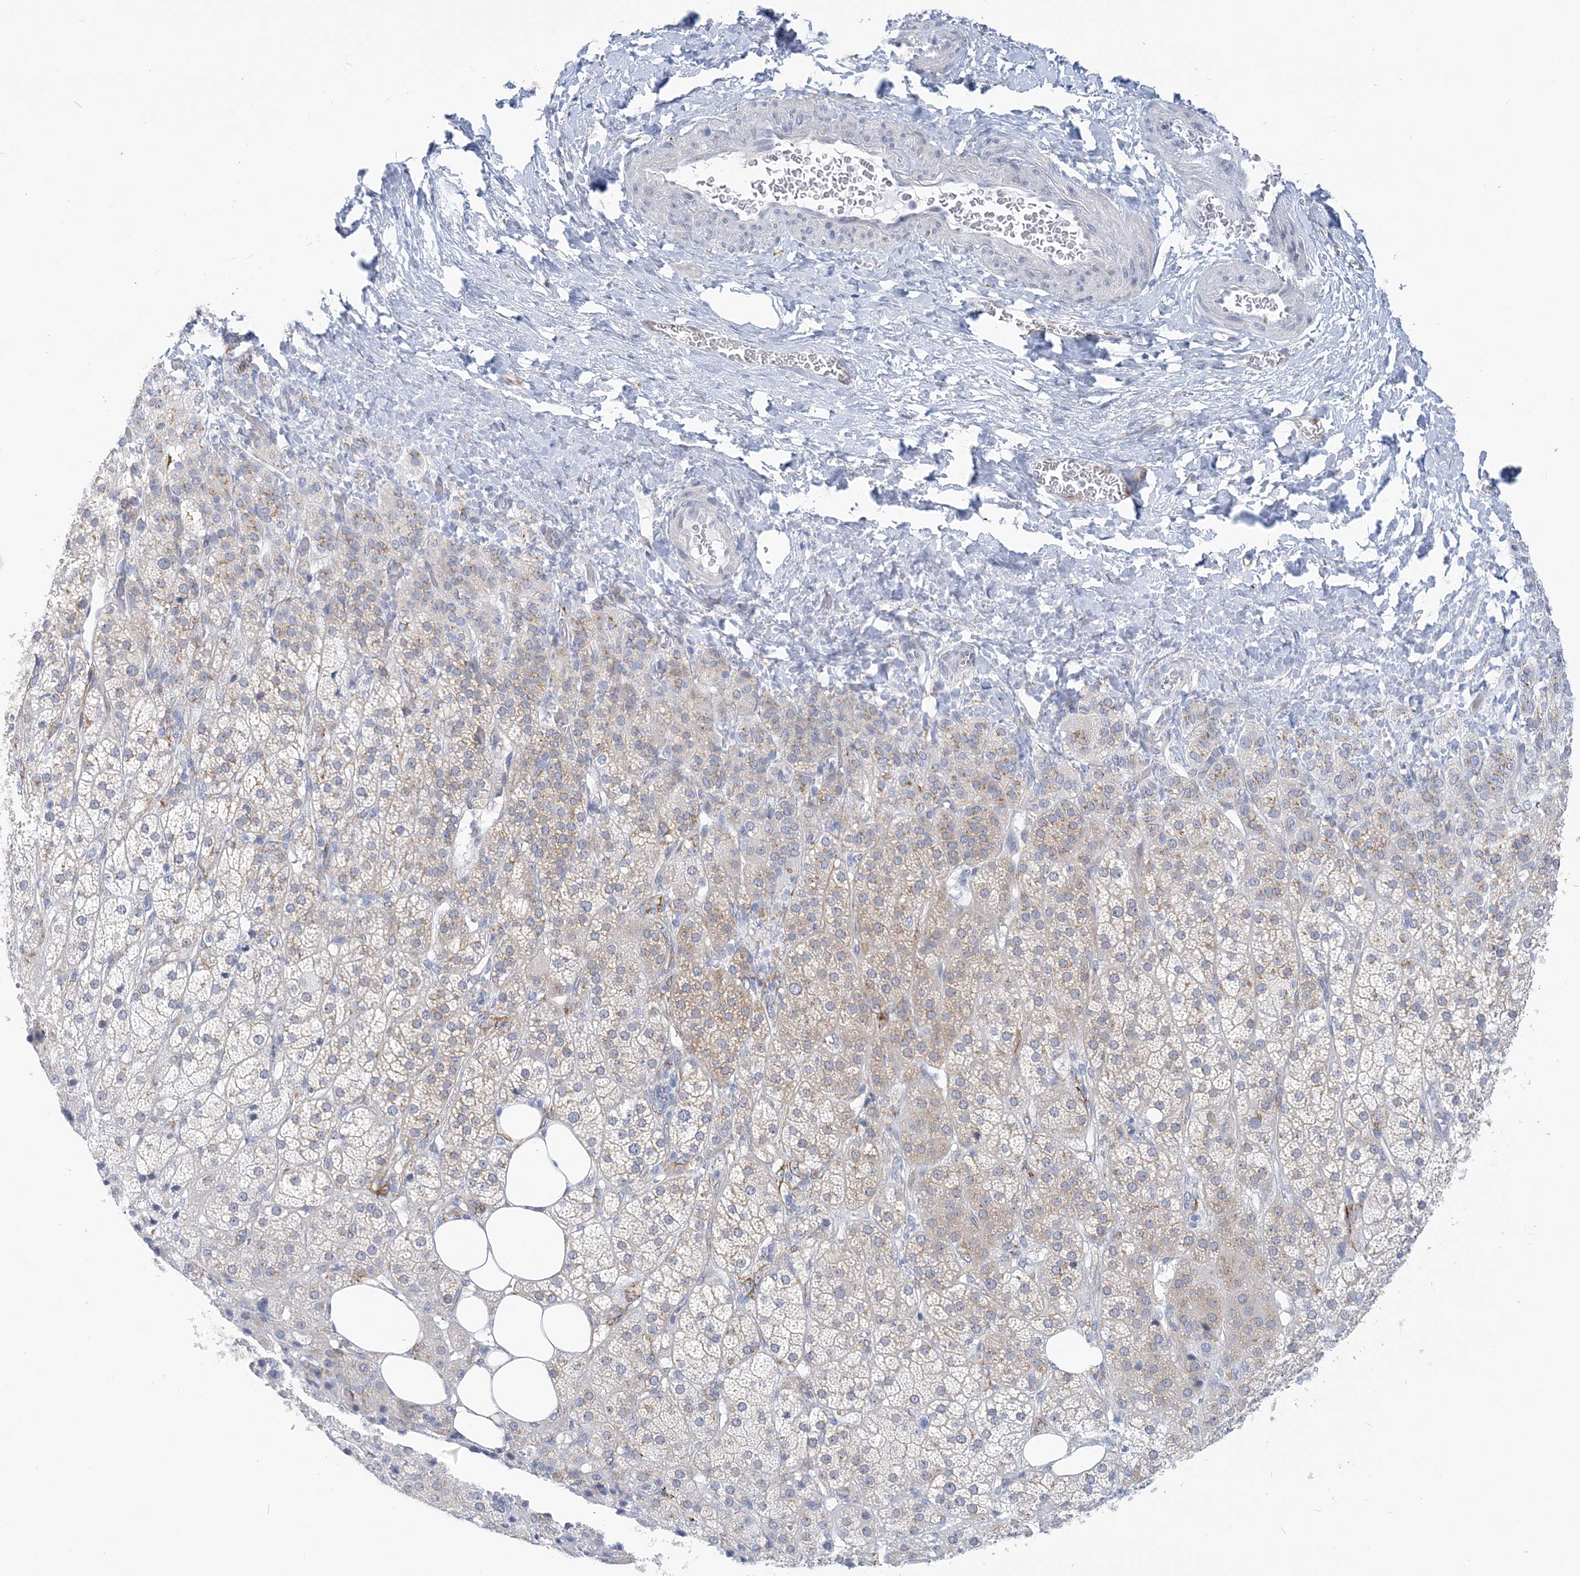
{"staining": {"intensity": "weak", "quantity": "<25%", "location": "cytoplasmic/membranous"}, "tissue": "adrenal gland", "cell_type": "Glandular cells", "image_type": "normal", "snomed": [{"axis": "morphology", "description": "Normal tissue, NOS"}, {"axis": "topography", "description": "Adrenal gland"}], "caption": "Micrograph shows no protein expression in glandular cells of normal adrenal gland.", "gene": "PLEKHG4B", "patient": {"sex": "female", "age": 57}}